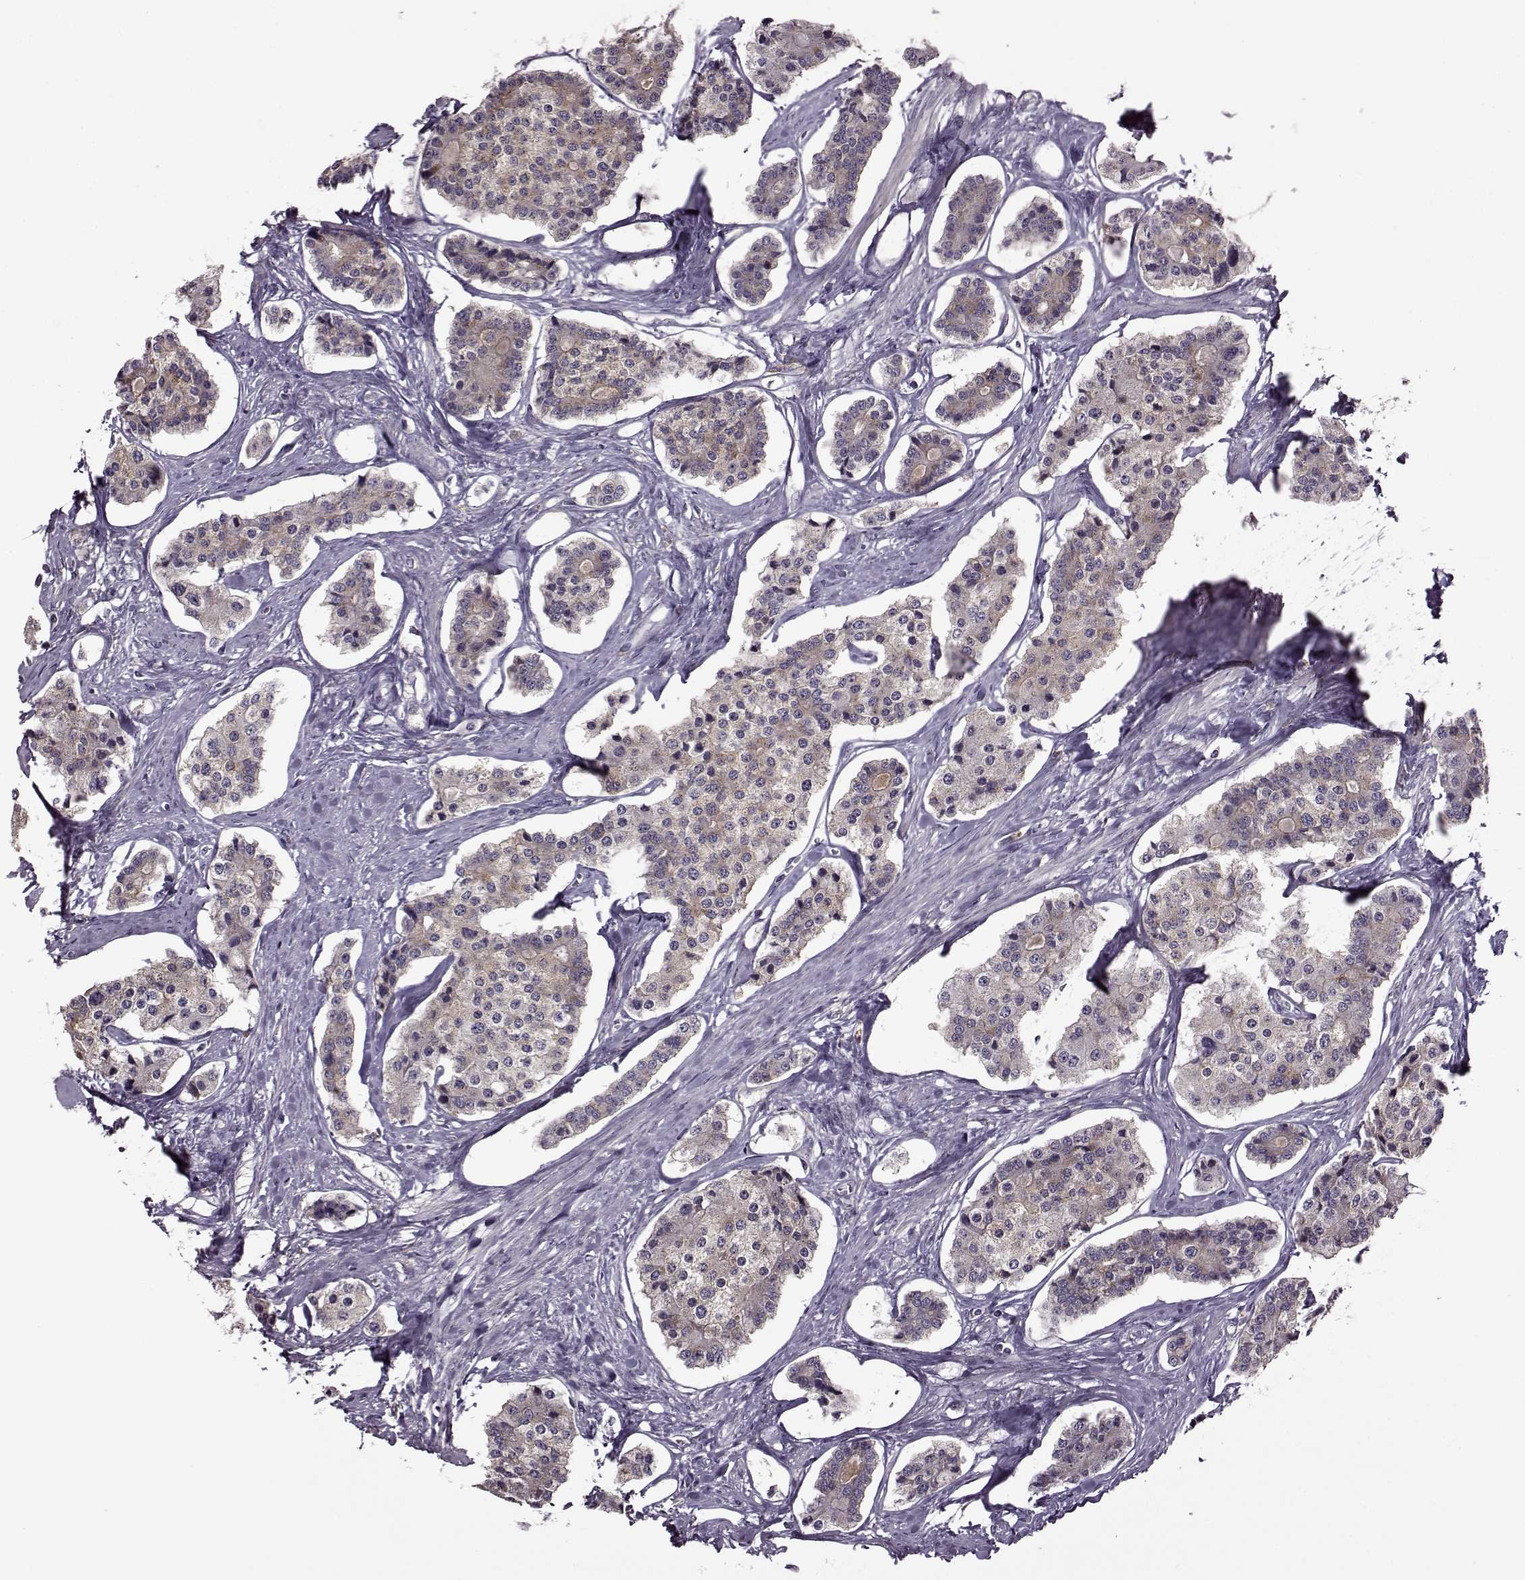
{"staining": {"intensity": "weak", "quantity": ">75%", "location": "cytoplasmic/membranous"}, "tissue": "carcinoid", "cell_type": "Tumor cells", "image_type": "cancer", "snomed": [{"axis": "morphology", "description": "Carcinoid, malignant, NOS"}, {"axis": "topography", "description": "Small intestine"}], "caption": "Immunohistochemical staining of carcinoid shows low levels of weak cytoplasmic/membranous protein staining in about >75% of tumor cells.", "gene": "MTSS1", "patient": {"sex": "female", "age": 65}}